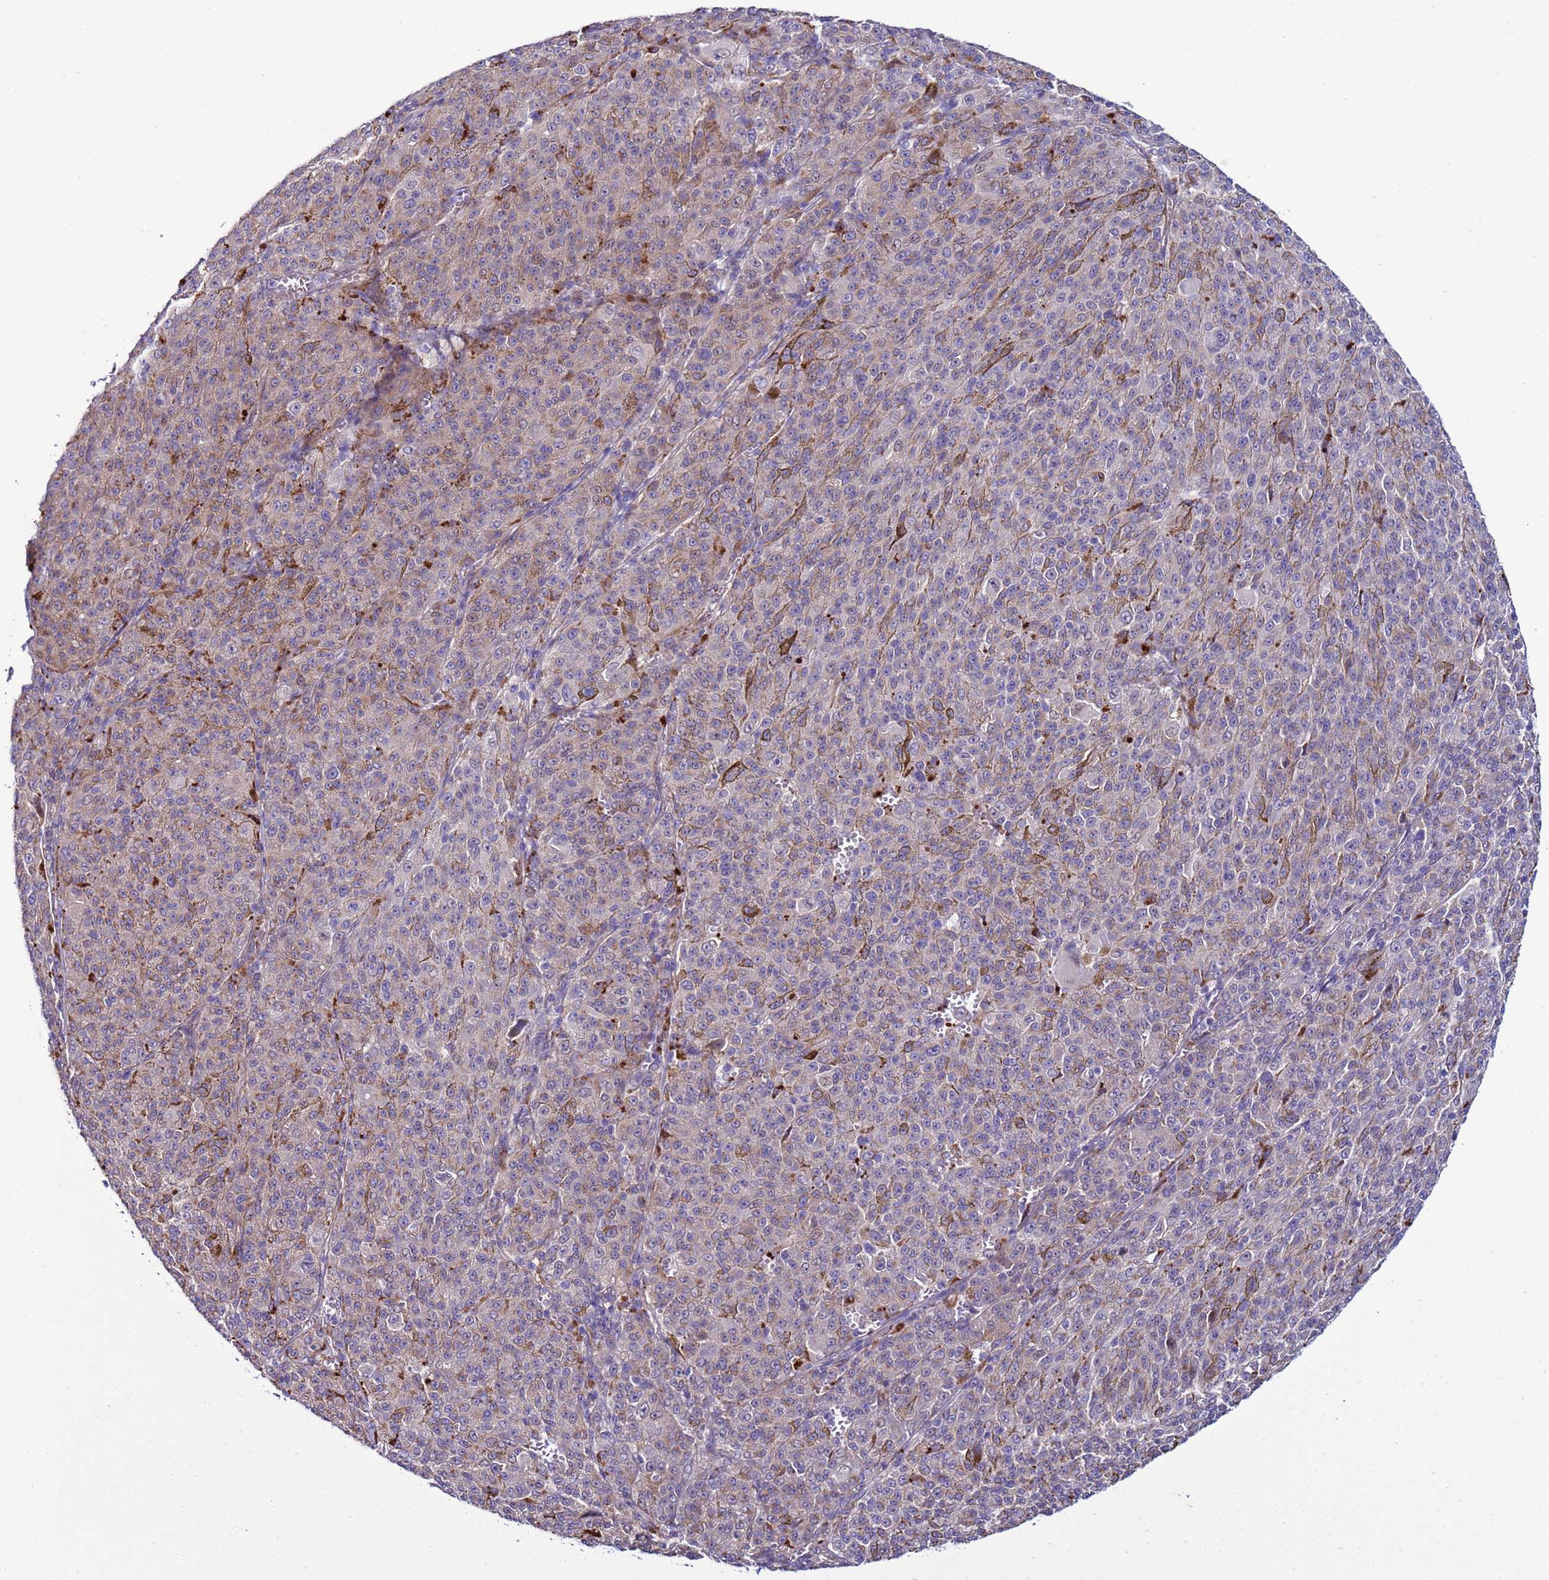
{"staining": {"intensity": "weak", "quantity": "25%-75%", "location": "cytoplasmic/membranous"}, "tissue": "melanoma", "cell_type": "Tumor cells", "image_type": "cancer", "snomed": [{"axis": "morphology", "description": "Malignant melanoma, NOS"}, {"axis": "topography", "description": "Skin"}], "caption": "Human malignant melanoma stained for a protein (brown) exhibits weak cytoplasmic/membranous positive expression in approximately 25%-75% of tumor cells.", "gene": "NAT2", "patient": {"sex": "female", "age": 52}}